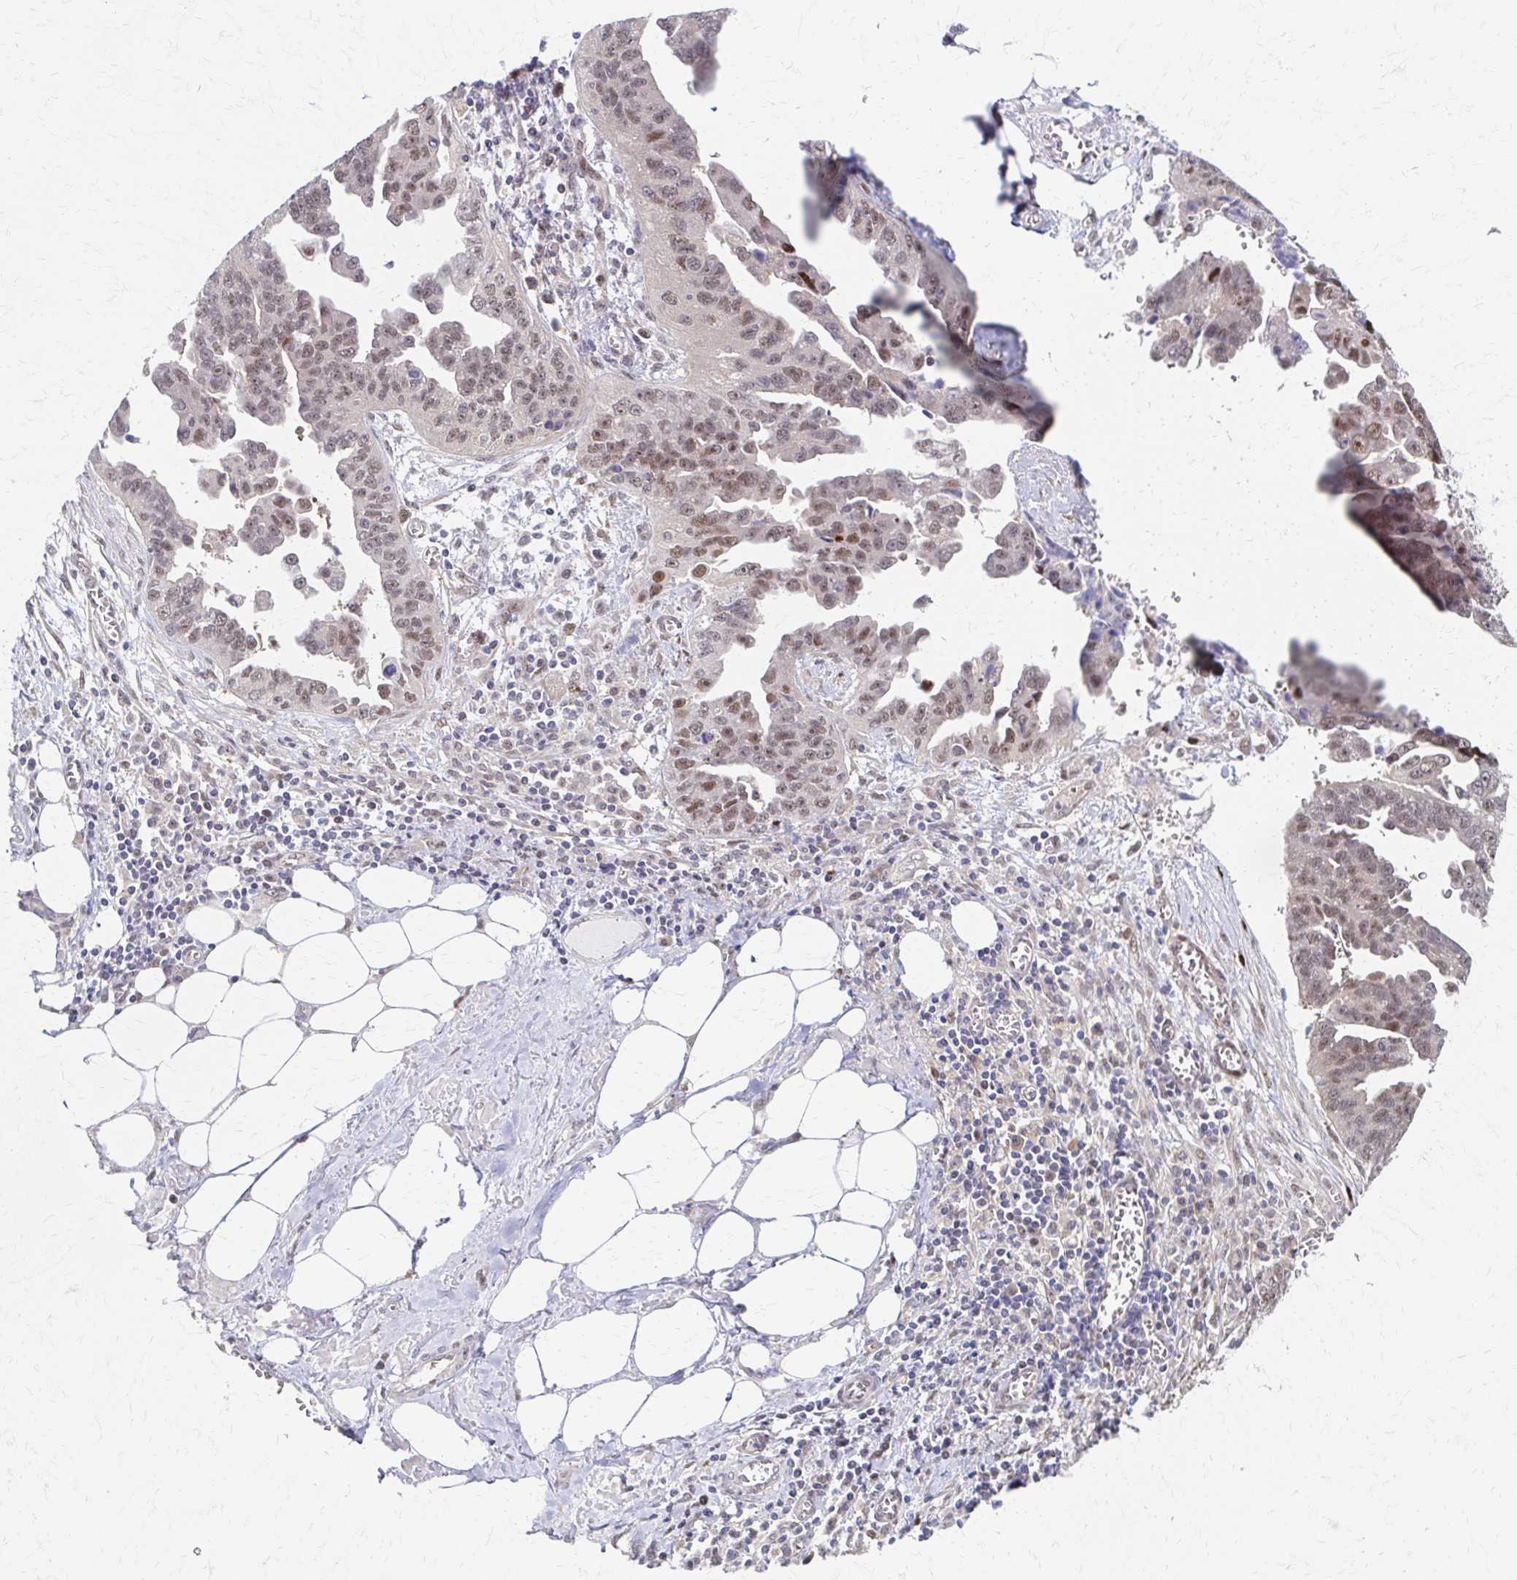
{"staining": {"intensity": "weak", "quantity": ">75%", "location": "nuclear"}, "tissue": "ovarian cancer", "cell_type": "Tumor cells", "image_type": "cancer", "snomed": [{"axis": "morphology", "description": "Cystadenocarcinoma, serous, NOS"}, {"axis": "topography", "description": "Ovary"}], "caption": "A high-resolution image shows IHC staining of ovarian serous cystadenocarcinoma, which reveals weak nuclear expression in approximately >75% of tumor cells.", "gene": "PSMD7", "patient": {"sex": "female", "age": 75}}